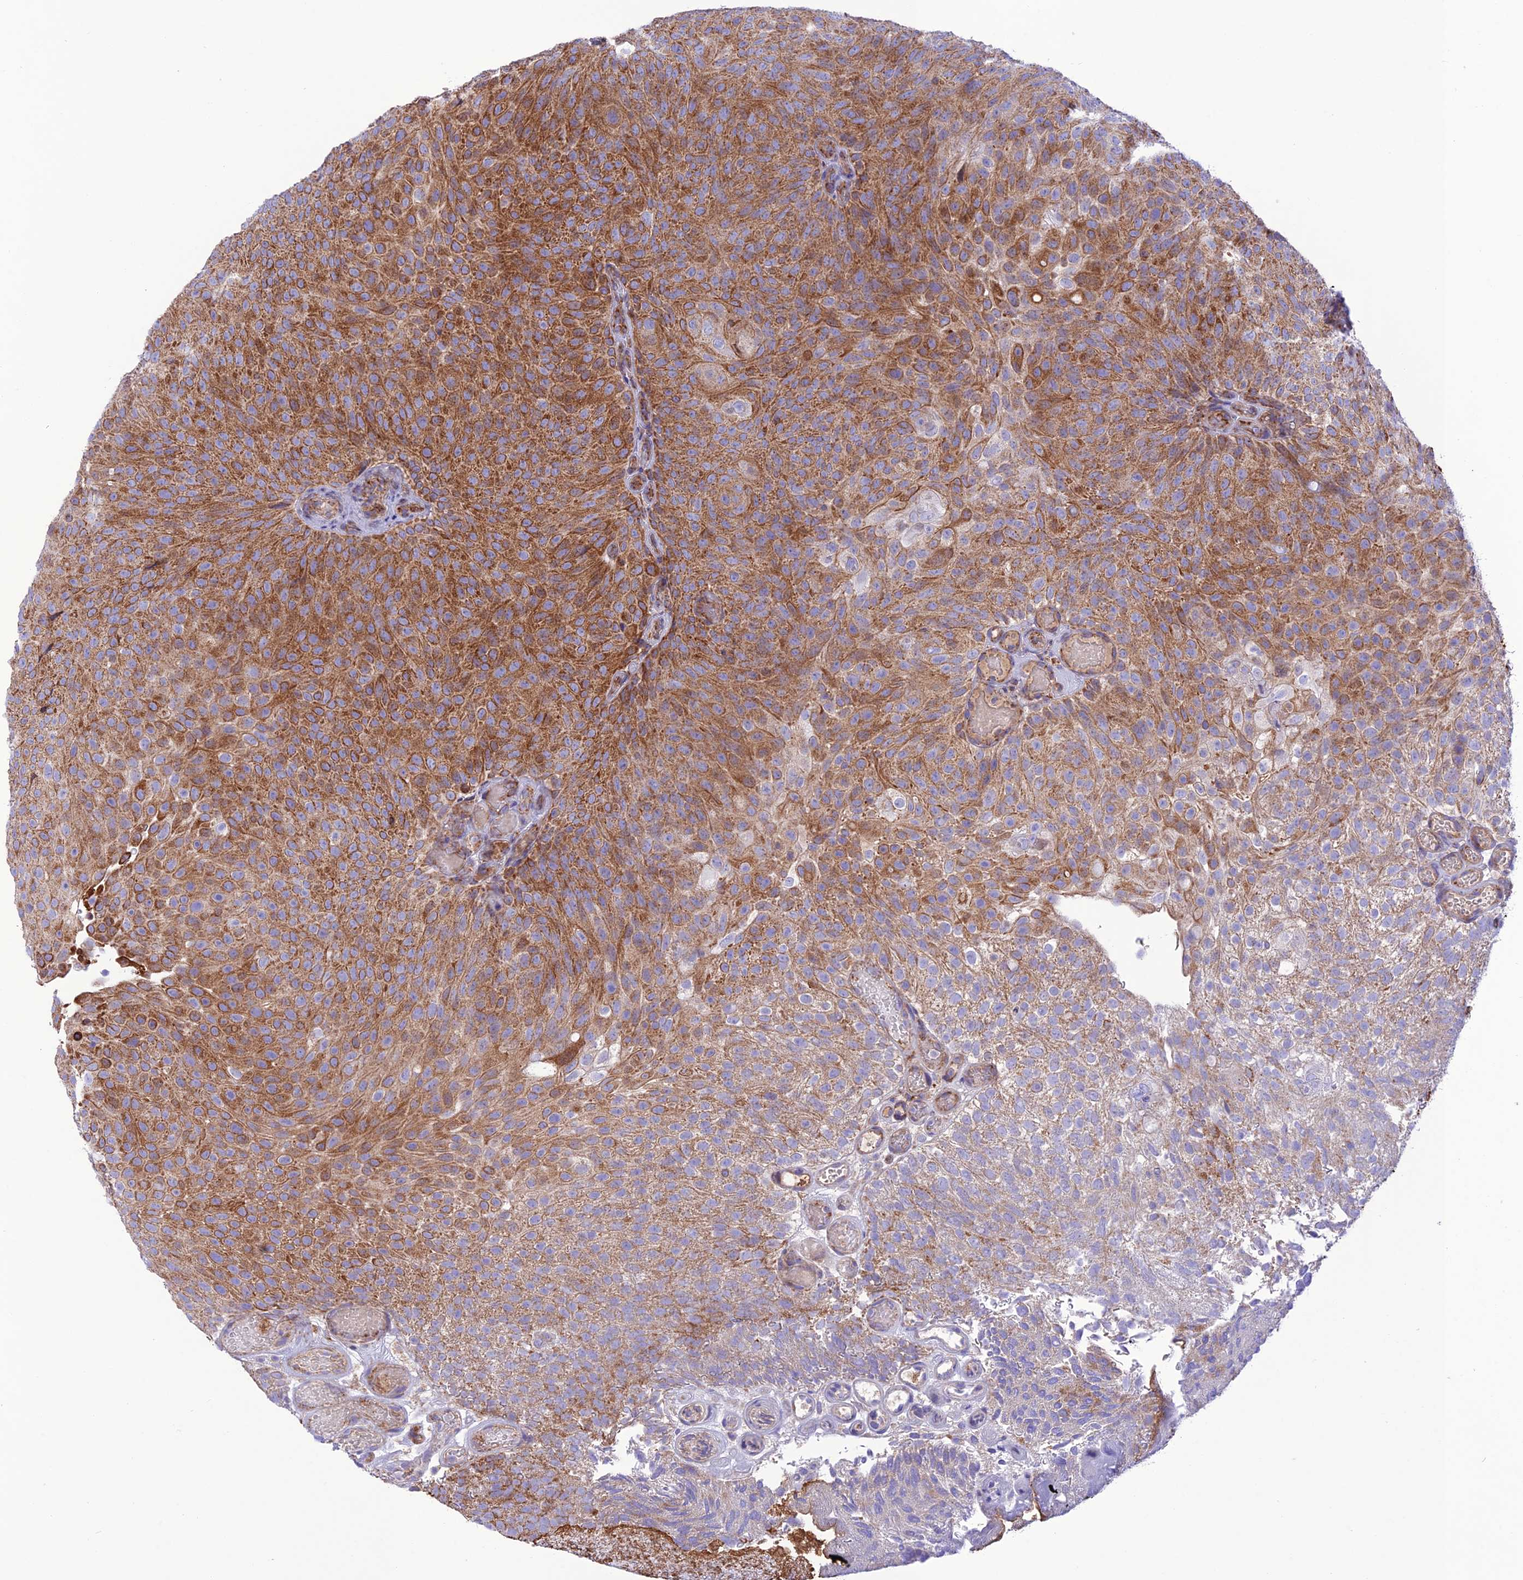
{"staining": {"intensity": "moderate", "quantity": ">75%", "location": "cytoplasmic/membranous"}, "tissue": "urothelial cancer", "cell_type": "Tumor cells", "image_type": "cancer", "snomed": [{"axis": "morphology", "description": "Urothelial carcinoma, Low grade"}, {"axis": "topography", "description": "Urinary bladder"}], "caption": "Human low-grade urothelial carcinoma stained for a protein (brown) exhibits moderate cytoplasmic/membranous positive expression in approximately >75% of tumor cells.", "gene": "UAP1L1", "patient": {"sex": "male", "age": 78}}